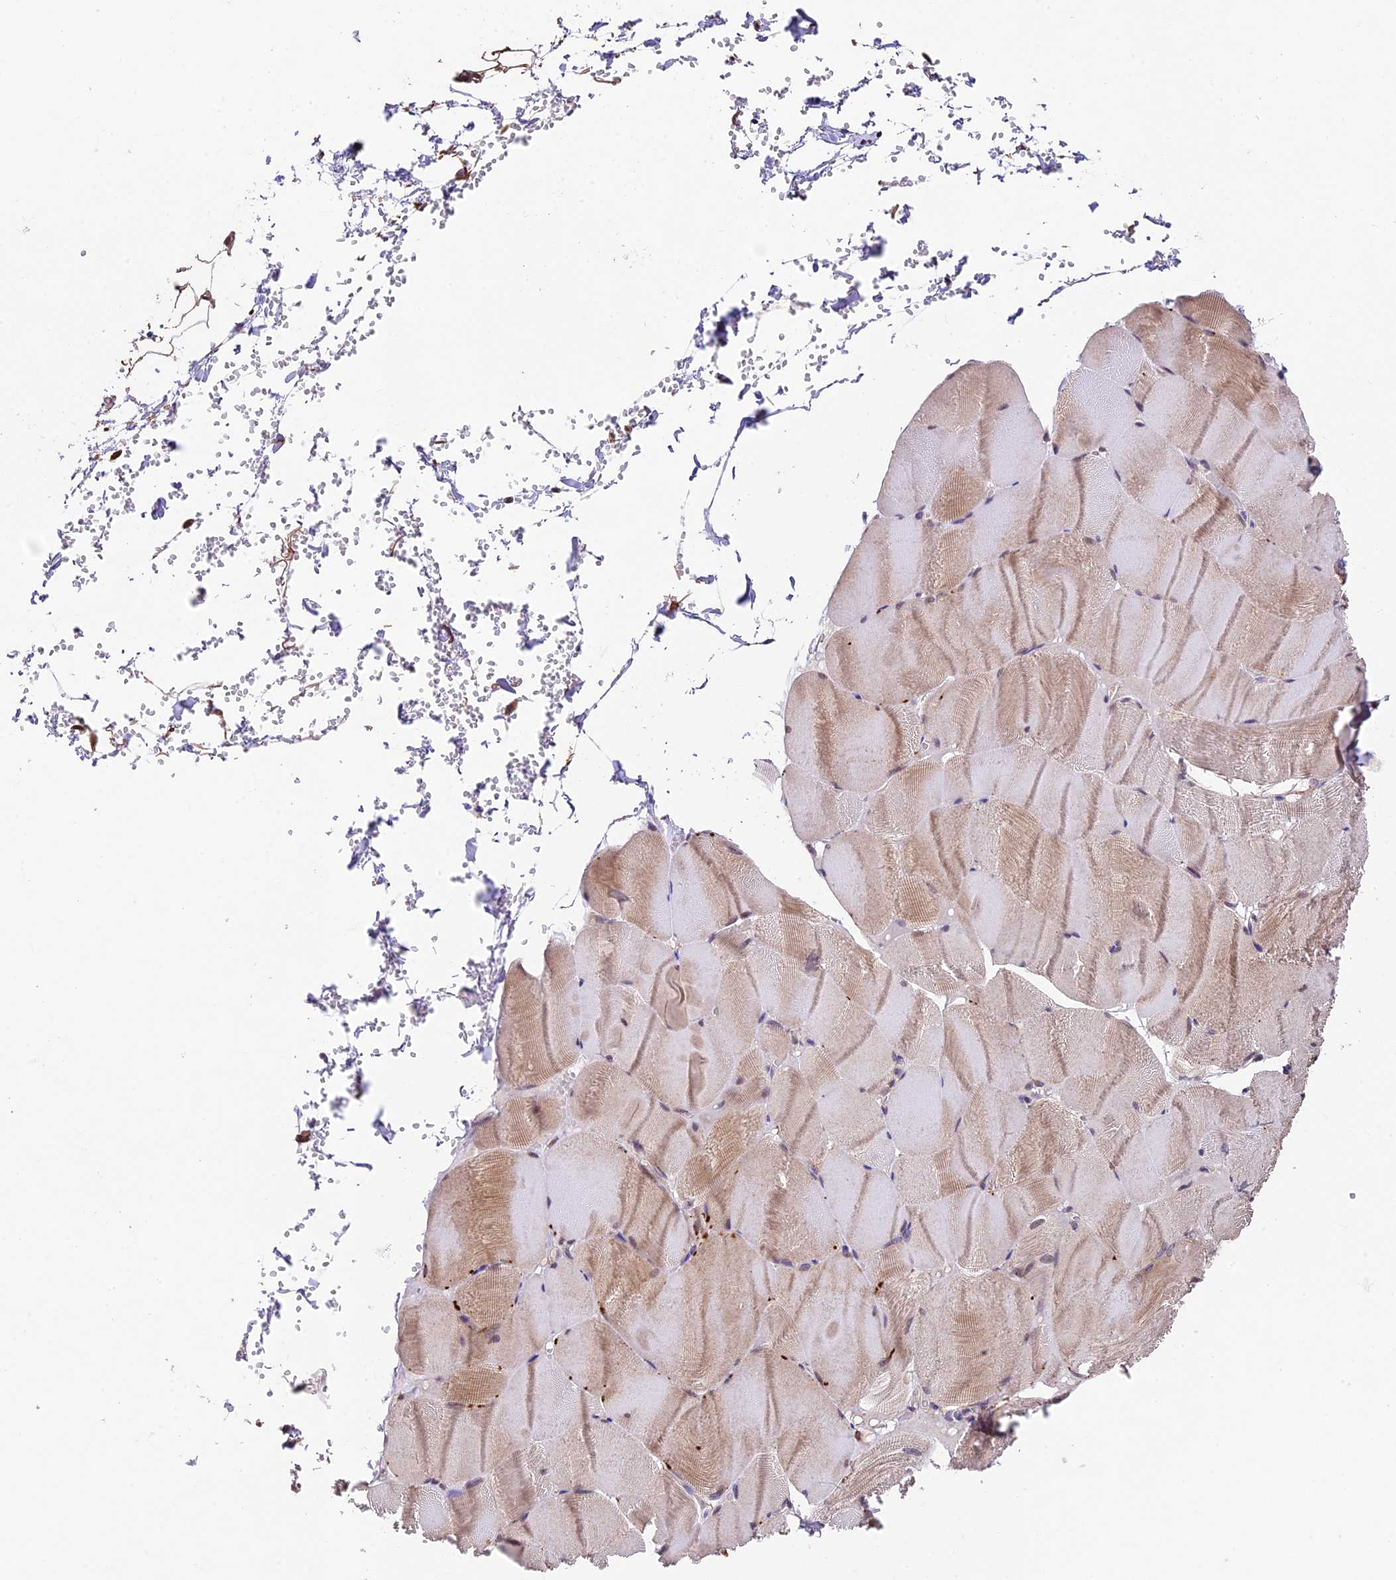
{"staining": {"intensity": "weak", "quantity": "25%-75%", "location": "cytoplasmic/membranous"}, "tissue": "skeletal muscle", "cell_type": "Myocytes", "image_type": "normal", "snomed": [{"axis": "morphology", "description": "Normal tissue, NOS"}, {"axis": "morphology", "description": "Basal cell carcinoma"}, {"axis": "topography", "description": "Skeletal muscle"}], "caption": "Protein expression analysis of normal human skeletal muscle reveals weak cytoplasmic/membranous positivity in about 25%-75% of myocytes.", "gene": "LSM7", "patient": {"sex": "female", "age": 64}}